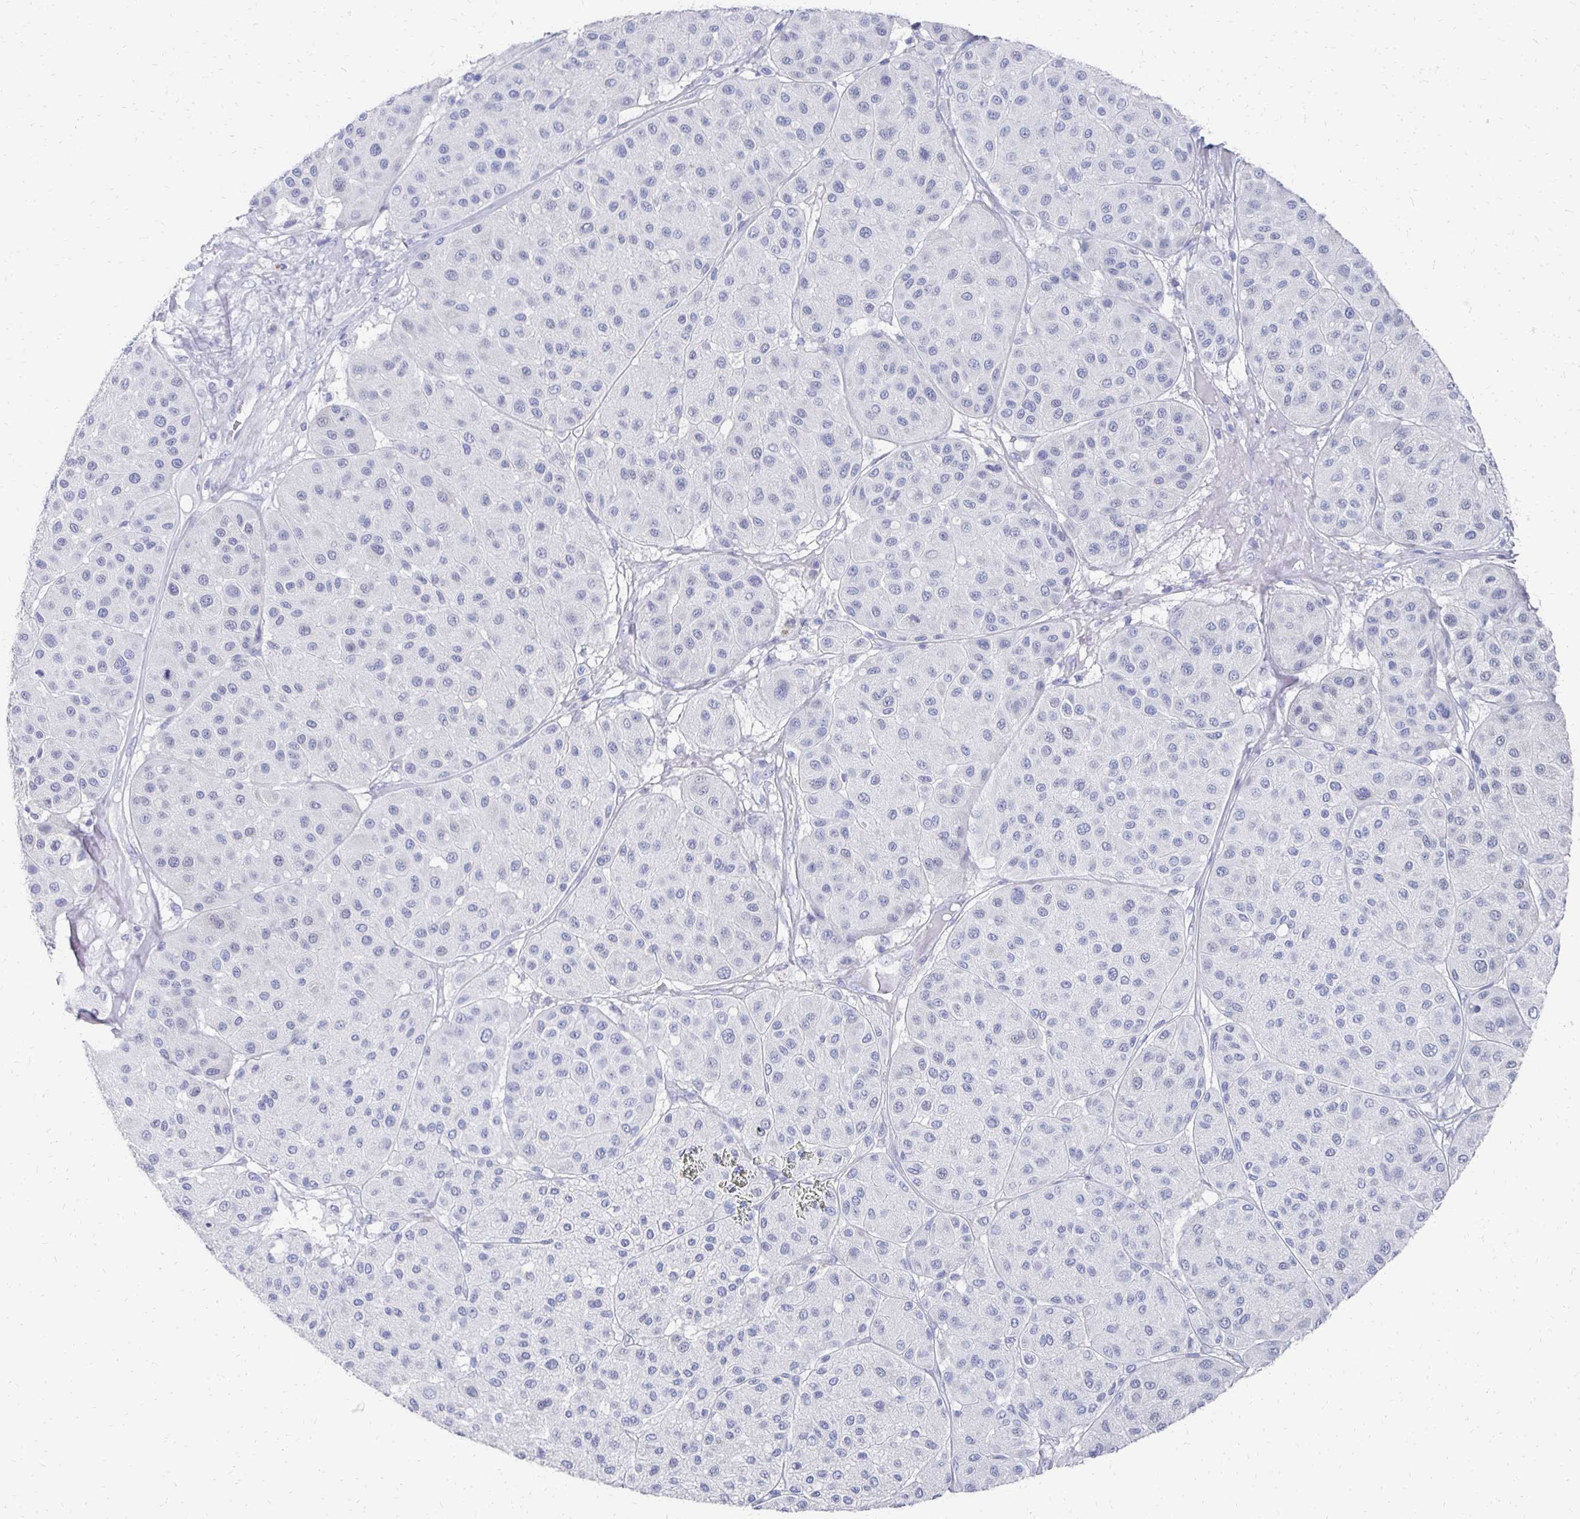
{"staining": {"intensity": "negative", "quantity": "none", "location": "none"}, "tissue": "melanoma", "cell_type": "Tumor cells", "image_type": "cancer", "snomed": [{"axis": "morphology", "description": "Malignant melanoma, Metastatic site"}, {"axis": "topography", "description": "Smooth muscle"}], "caption": "The immunohistochemistry (IHC) histopathology image has no significant expression in tumor cells of malignant melanoma (metastatic site) tissue. (DAB (3,3'-diaminobenzidine) immunohistochemistry (IHC), high magnification).", "gene": "SYCP3", "patient": {"sex": "male", "age": 41}}